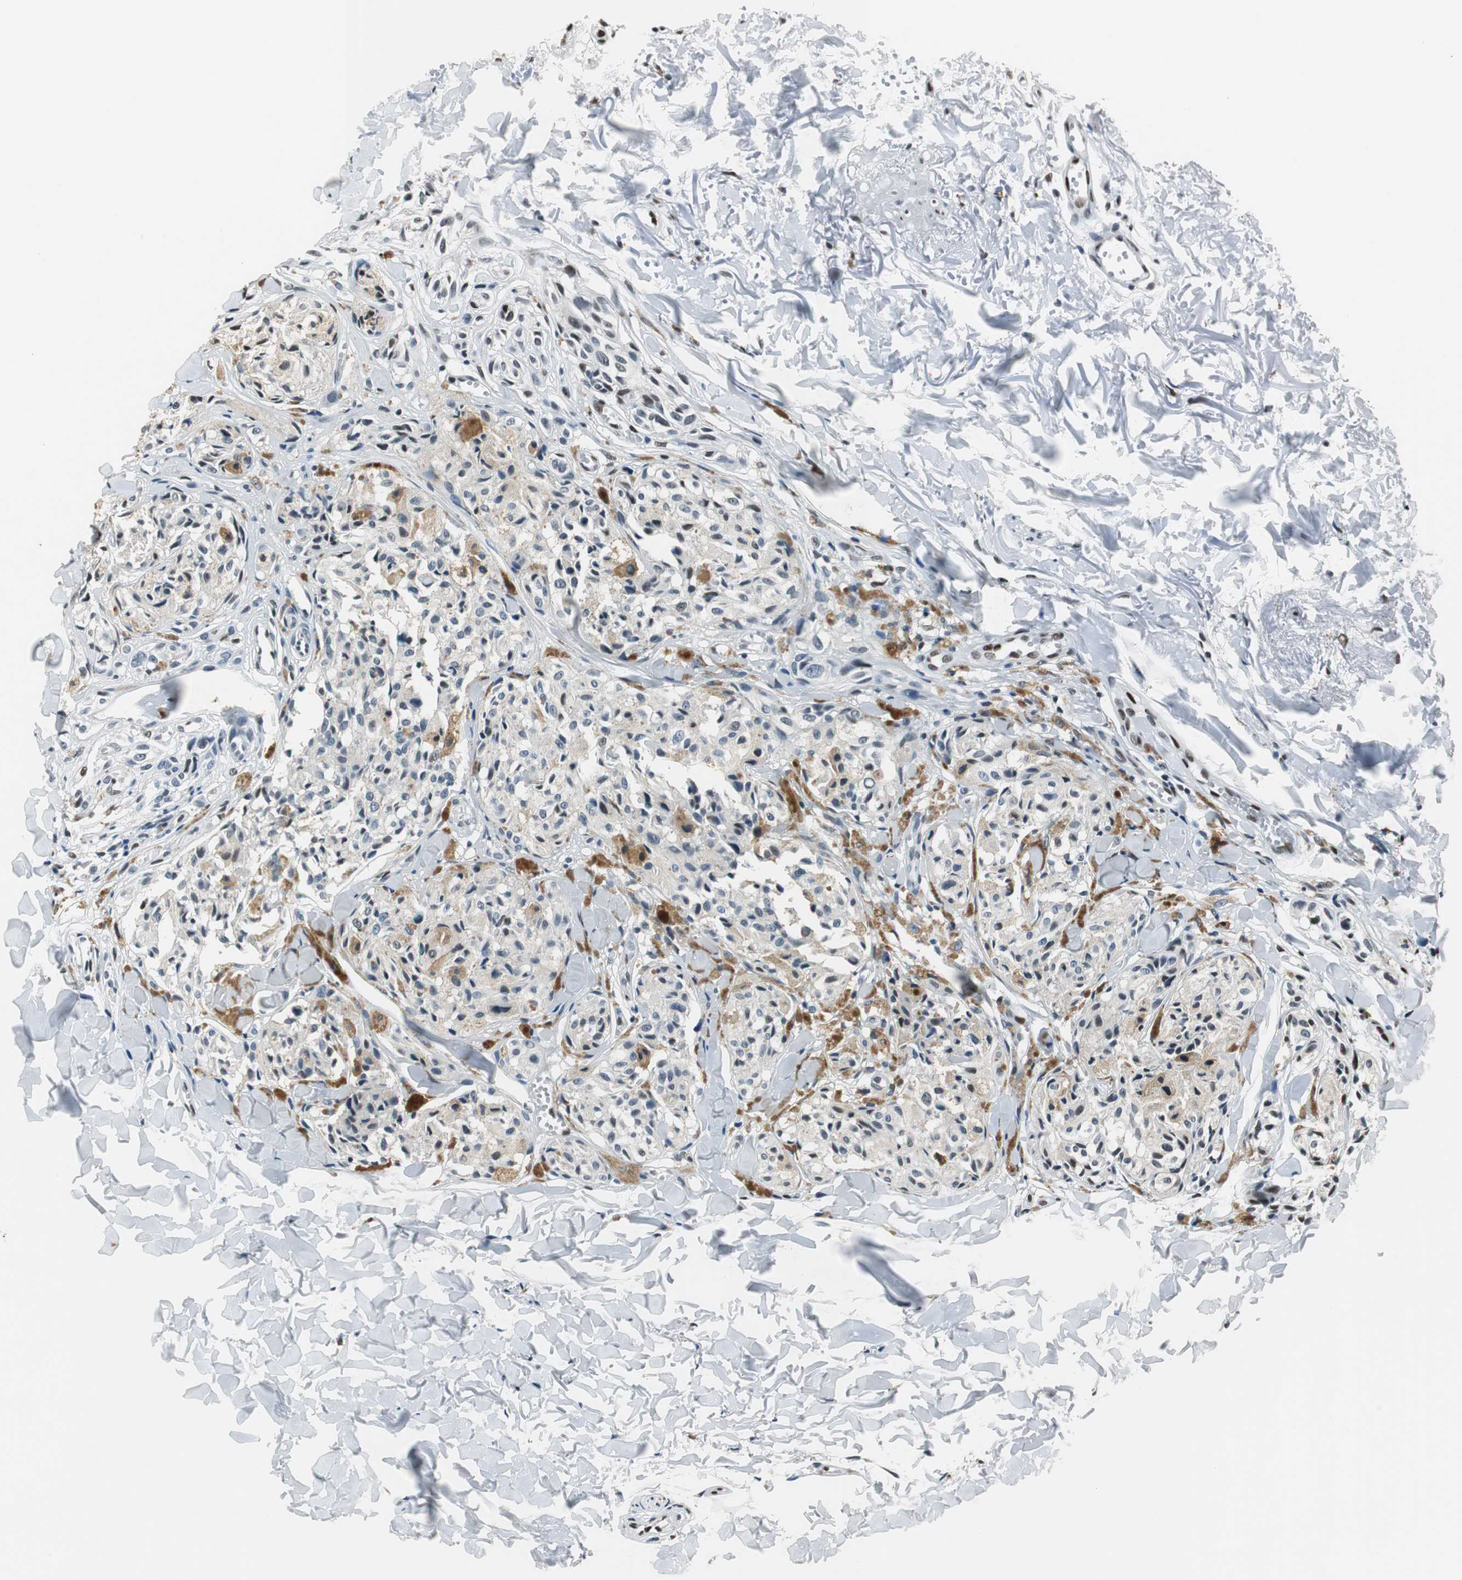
{"staining": {"intensity": "weak", "quantity": "25%-75%", "location": "cytoplasmic/membranous"}, "tissue": "melanoma", "cell_type": "Tumor cells", "image_type": "cancer", "snomed": [{"axis": "morphology", "description": "Malignant melanoma, Metastatic site"}, {"axis": "topography", "description": "Skin"}], "caption": "This is an image of immunohistochemistry staining of malignant melanoma (metastatic site), which shows weak staining in the cytoplasmic/membranous of tumor cells.", "gene": "HCFC2", "patient": {"sex": "female", "age": 66}}